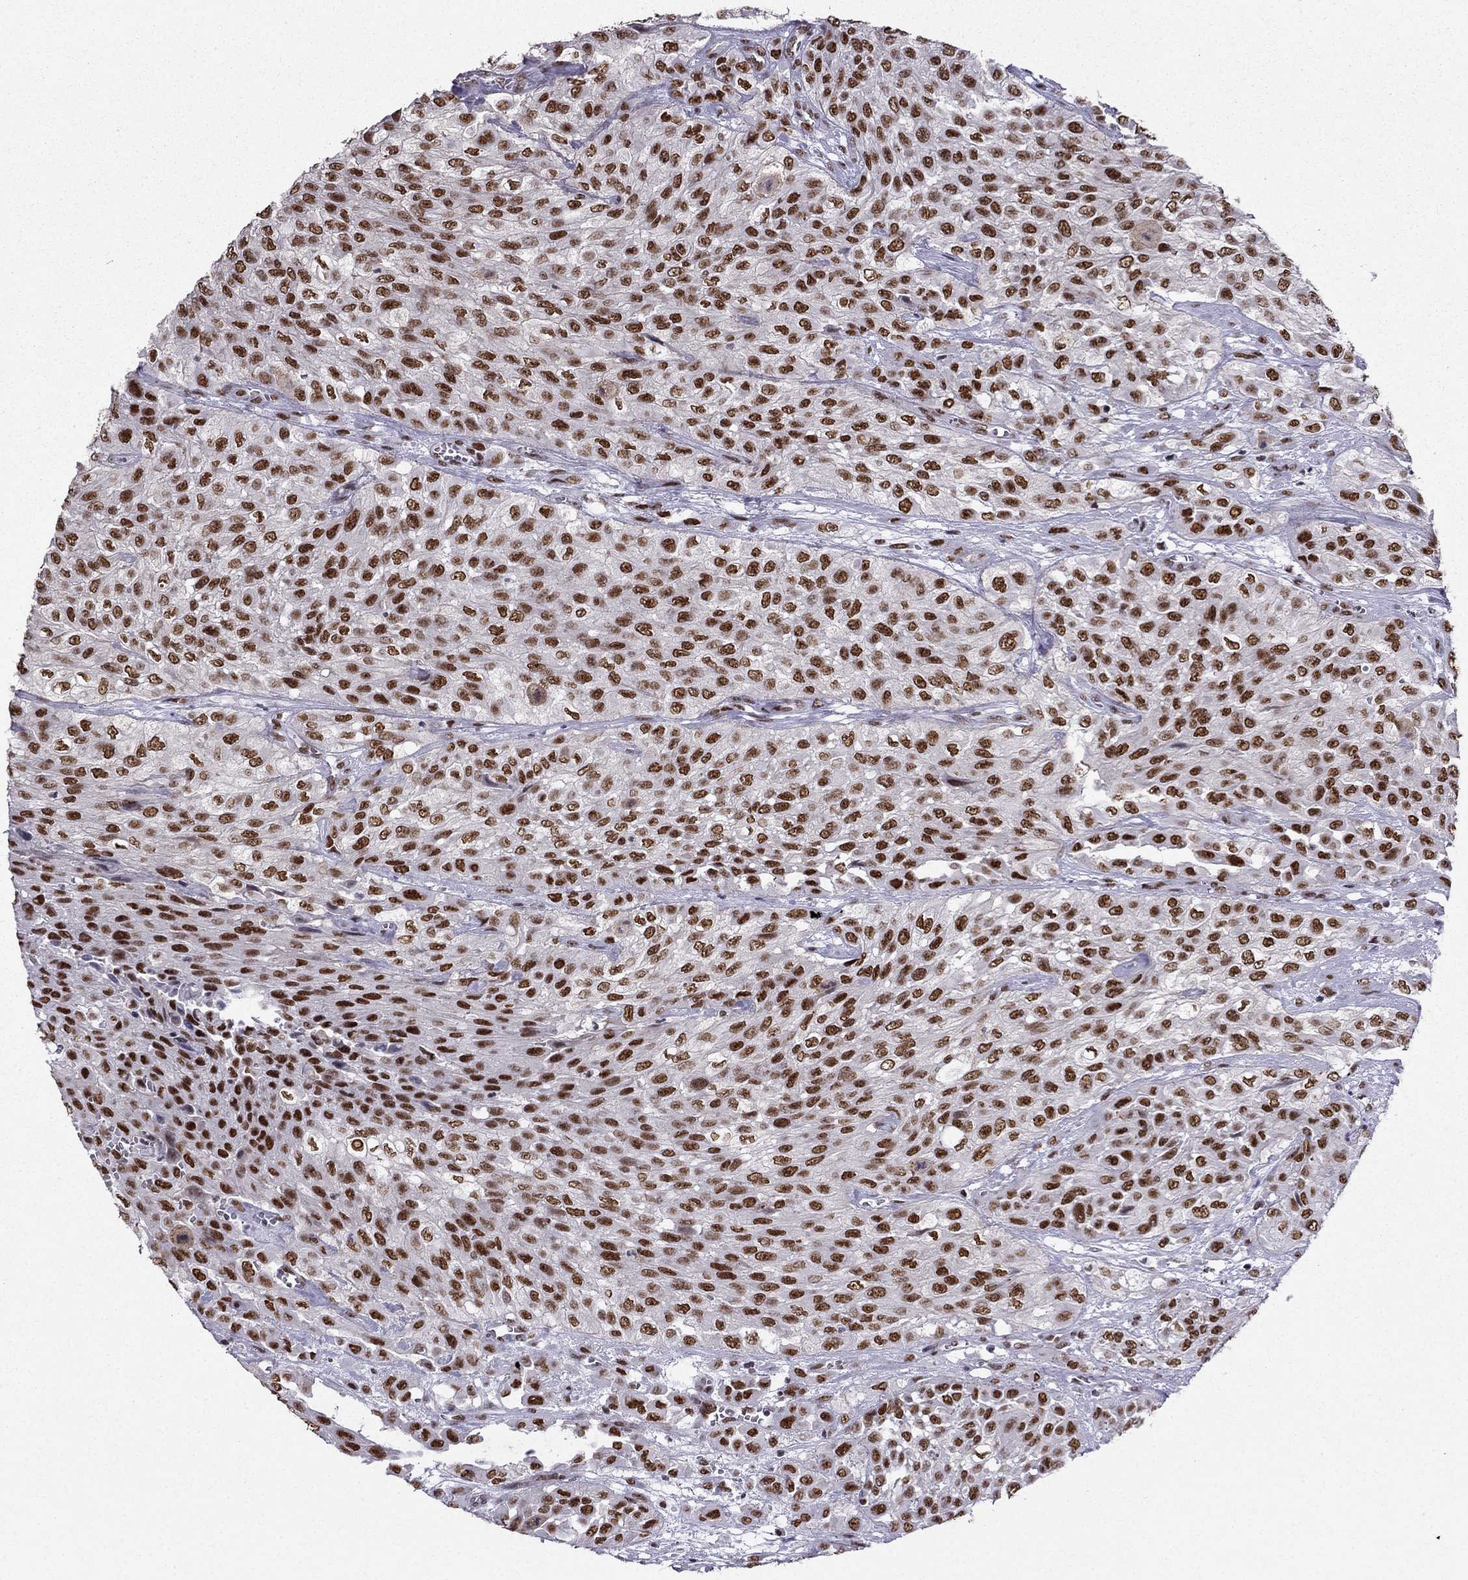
{"staining": {"intensity": "strong", "quantity": ">75%", "location": "nuclear"}, "tissue": "urothelial cancer", "cell_type": "Tumor cells", "image_type": "cancer", "snomed": [{"axis": "morphology", "description": "Urothelial carcinoma, High grade"}, {"axis": "topography", "description": "Urinary bladder"}], "caption": "A high amount of strong nuclear expression is seen in approximately >75% of tumor cells in urothelial cancer tissue.", "gene": "ZNF420", "patient": {"sex": "male", "age": 57}}